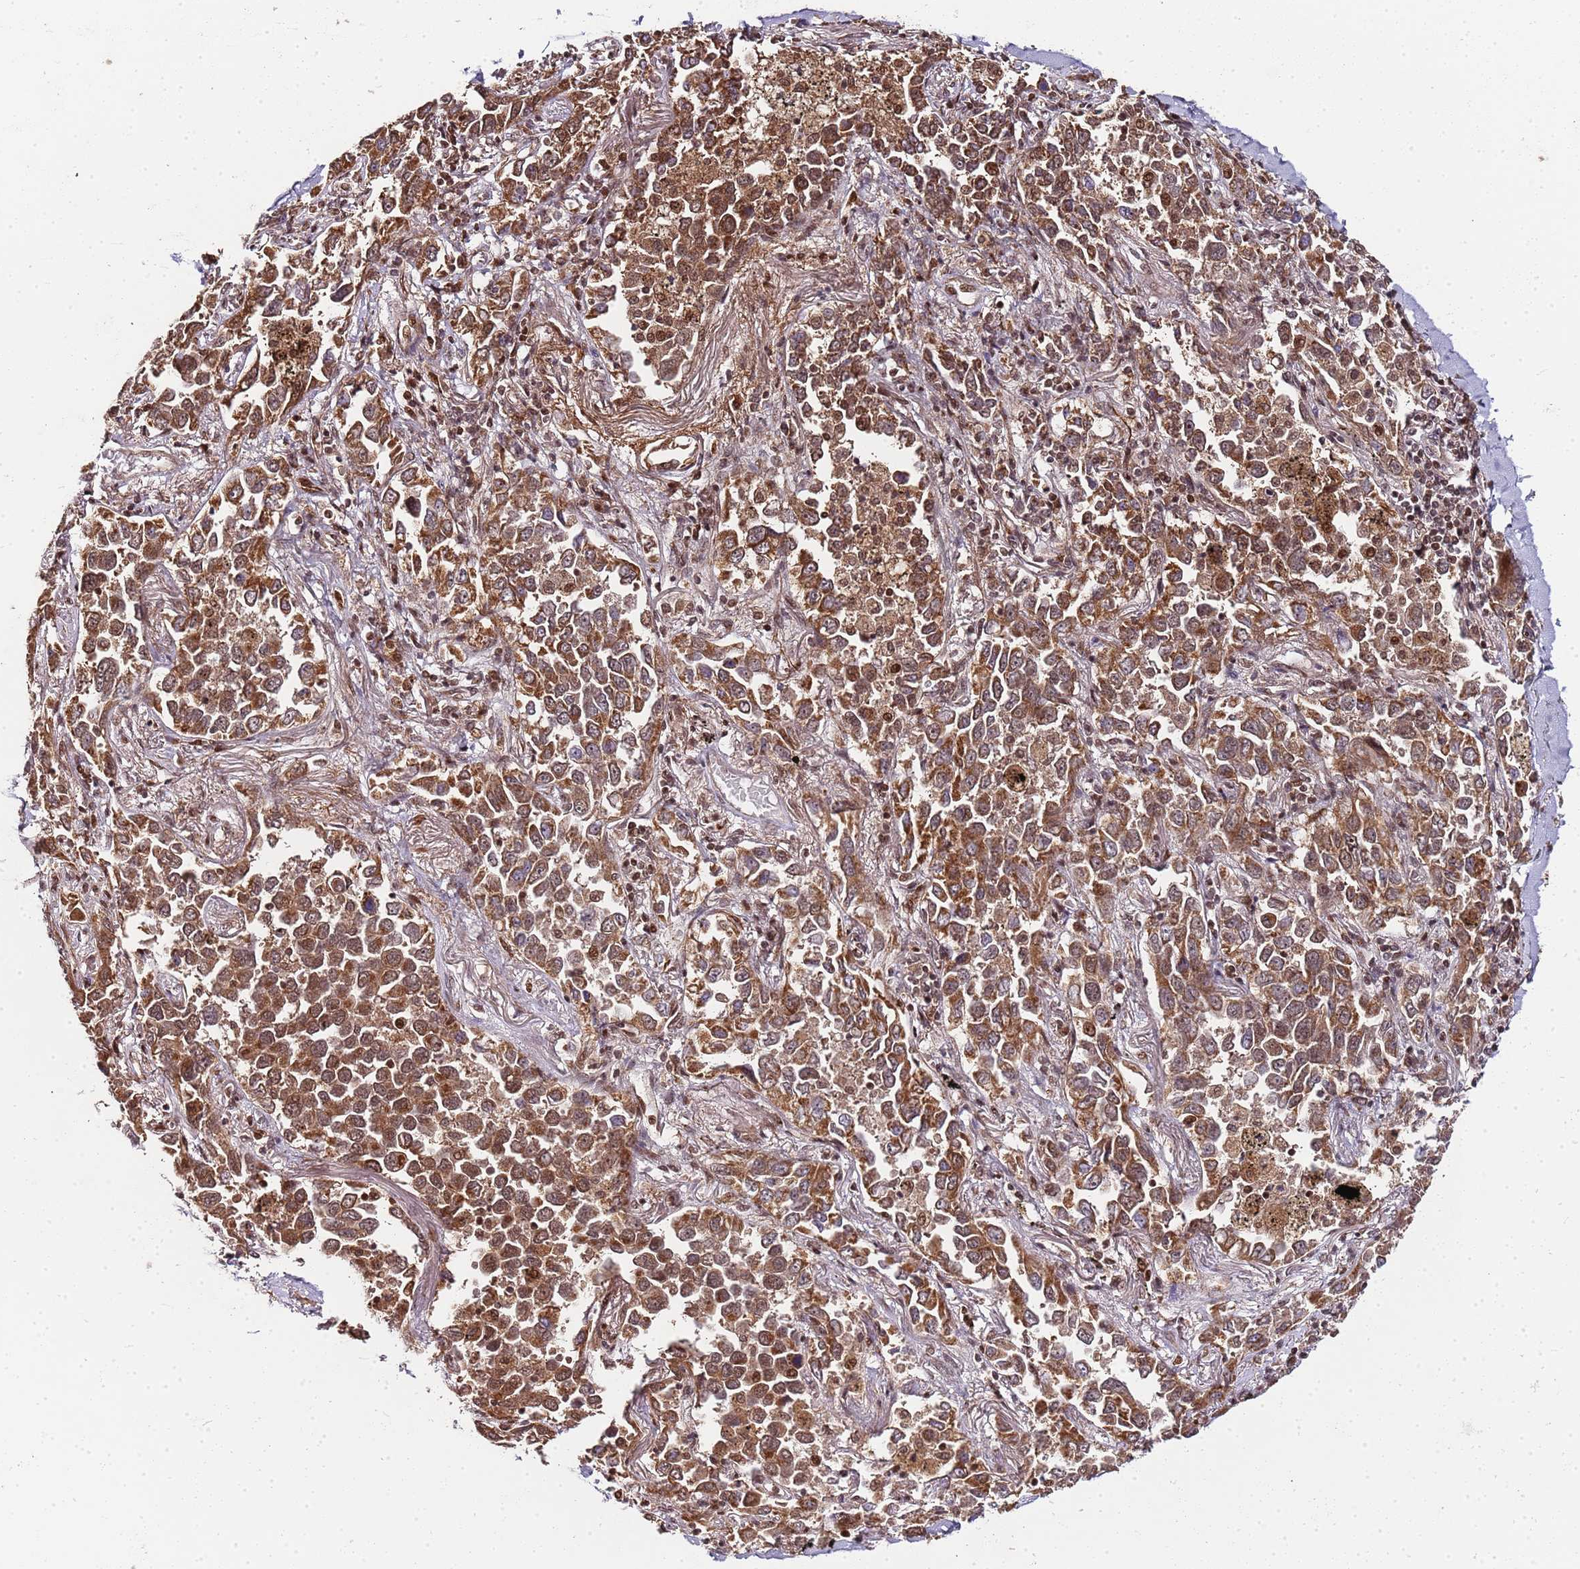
{"staining": {"intensity": "moderate", "quantity": ">75%", "location": "cytoplasmic/membranous,nuclear"}, "tissue": "lung cancer", "cell_type": "Tumor cells", "image_type": "cancer", "snomed": [{"axis": "morphology", "description": "Adenocarcinoma, NOS"}, {"axis": "topography", "description": "Lung"}], "caption": "An immunohistochemistry image of neoplastic tissue is shown. Protein staining in brown shows moderate cytoplasmic/membranous and nuclear positivity in adenocarcinoma (lung) within tumor cells.", "gene": "EDC3", "patient": {"sex": "male", "age": 67}}